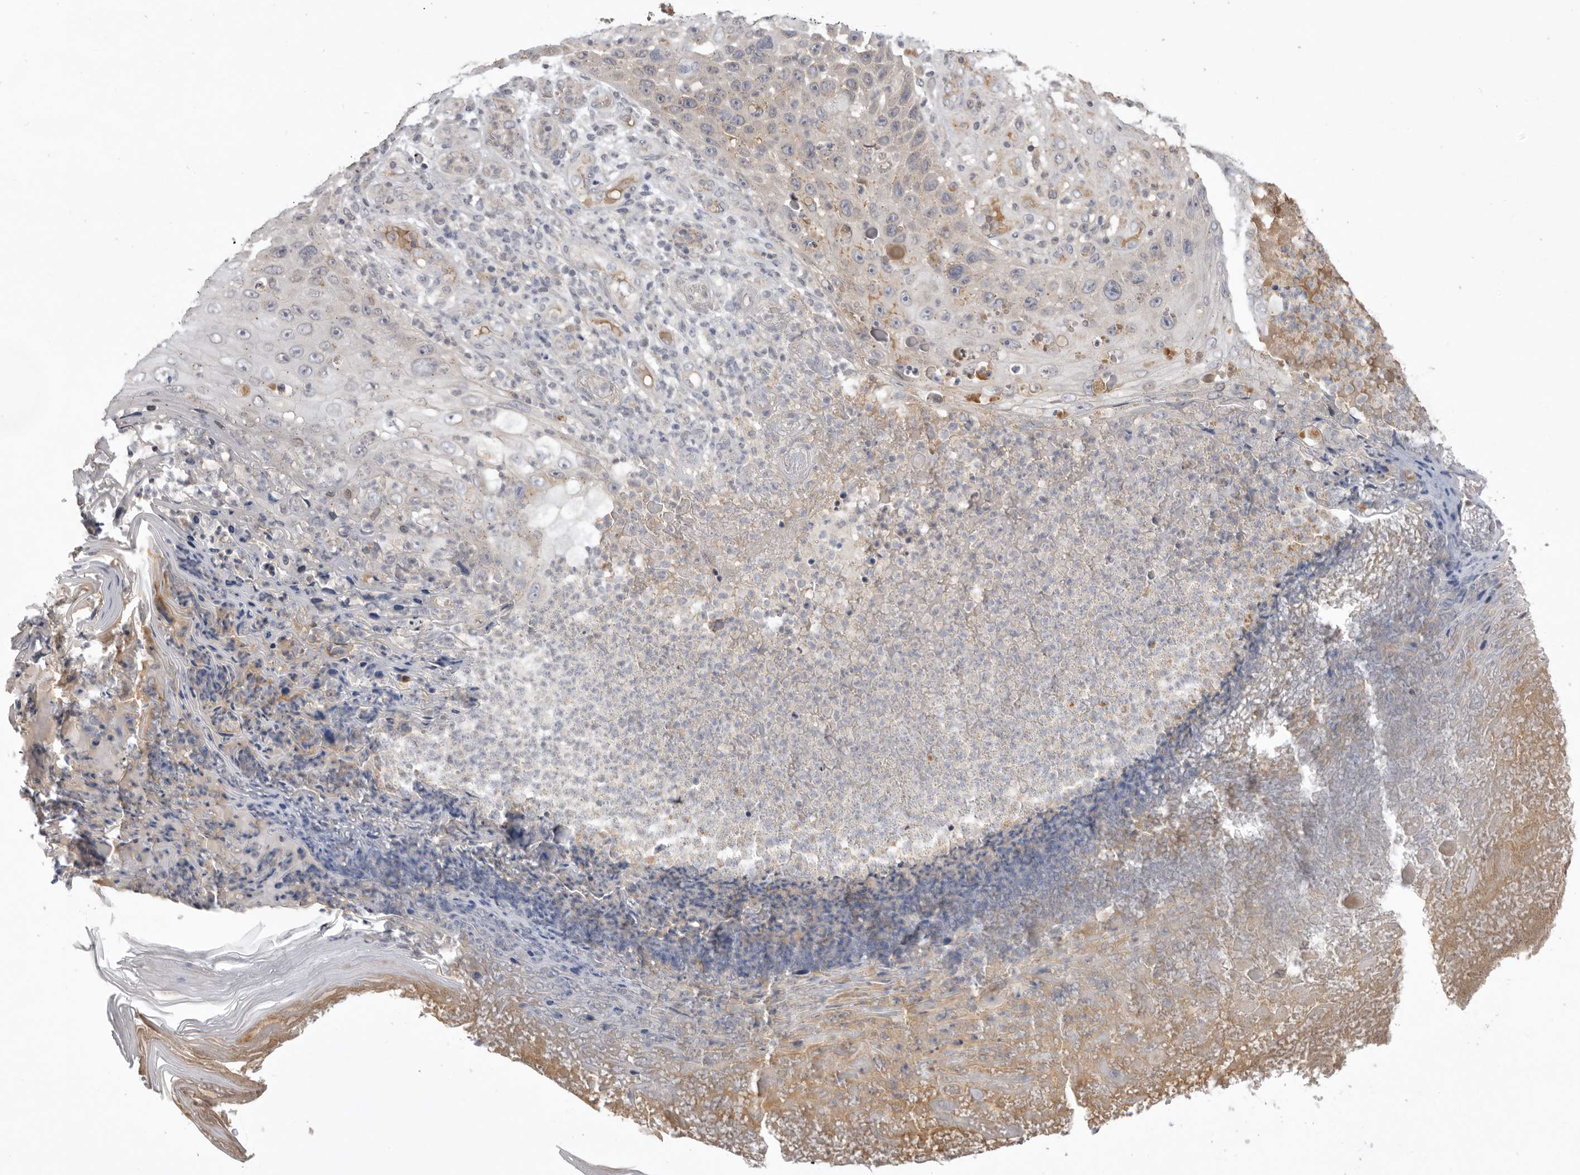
{"staining": {"intensity": "weak", "quantity": "<25%", "location": "cytoplasmic/membranous"}, "tissue": "skin cancer", "cell_type": "Tumor cells", "image_type": "cancer", "snomed": [{"axis": "morphology", "description": "Squamous cell carcinoma, NOS"}, {"axis": "topography", "description": "Skin"}], "caption": "Tumor cells show no significant protein positivity in skin cancer.", "gene": "TLR3", "patient": {"sex": "female", "age": 88}}